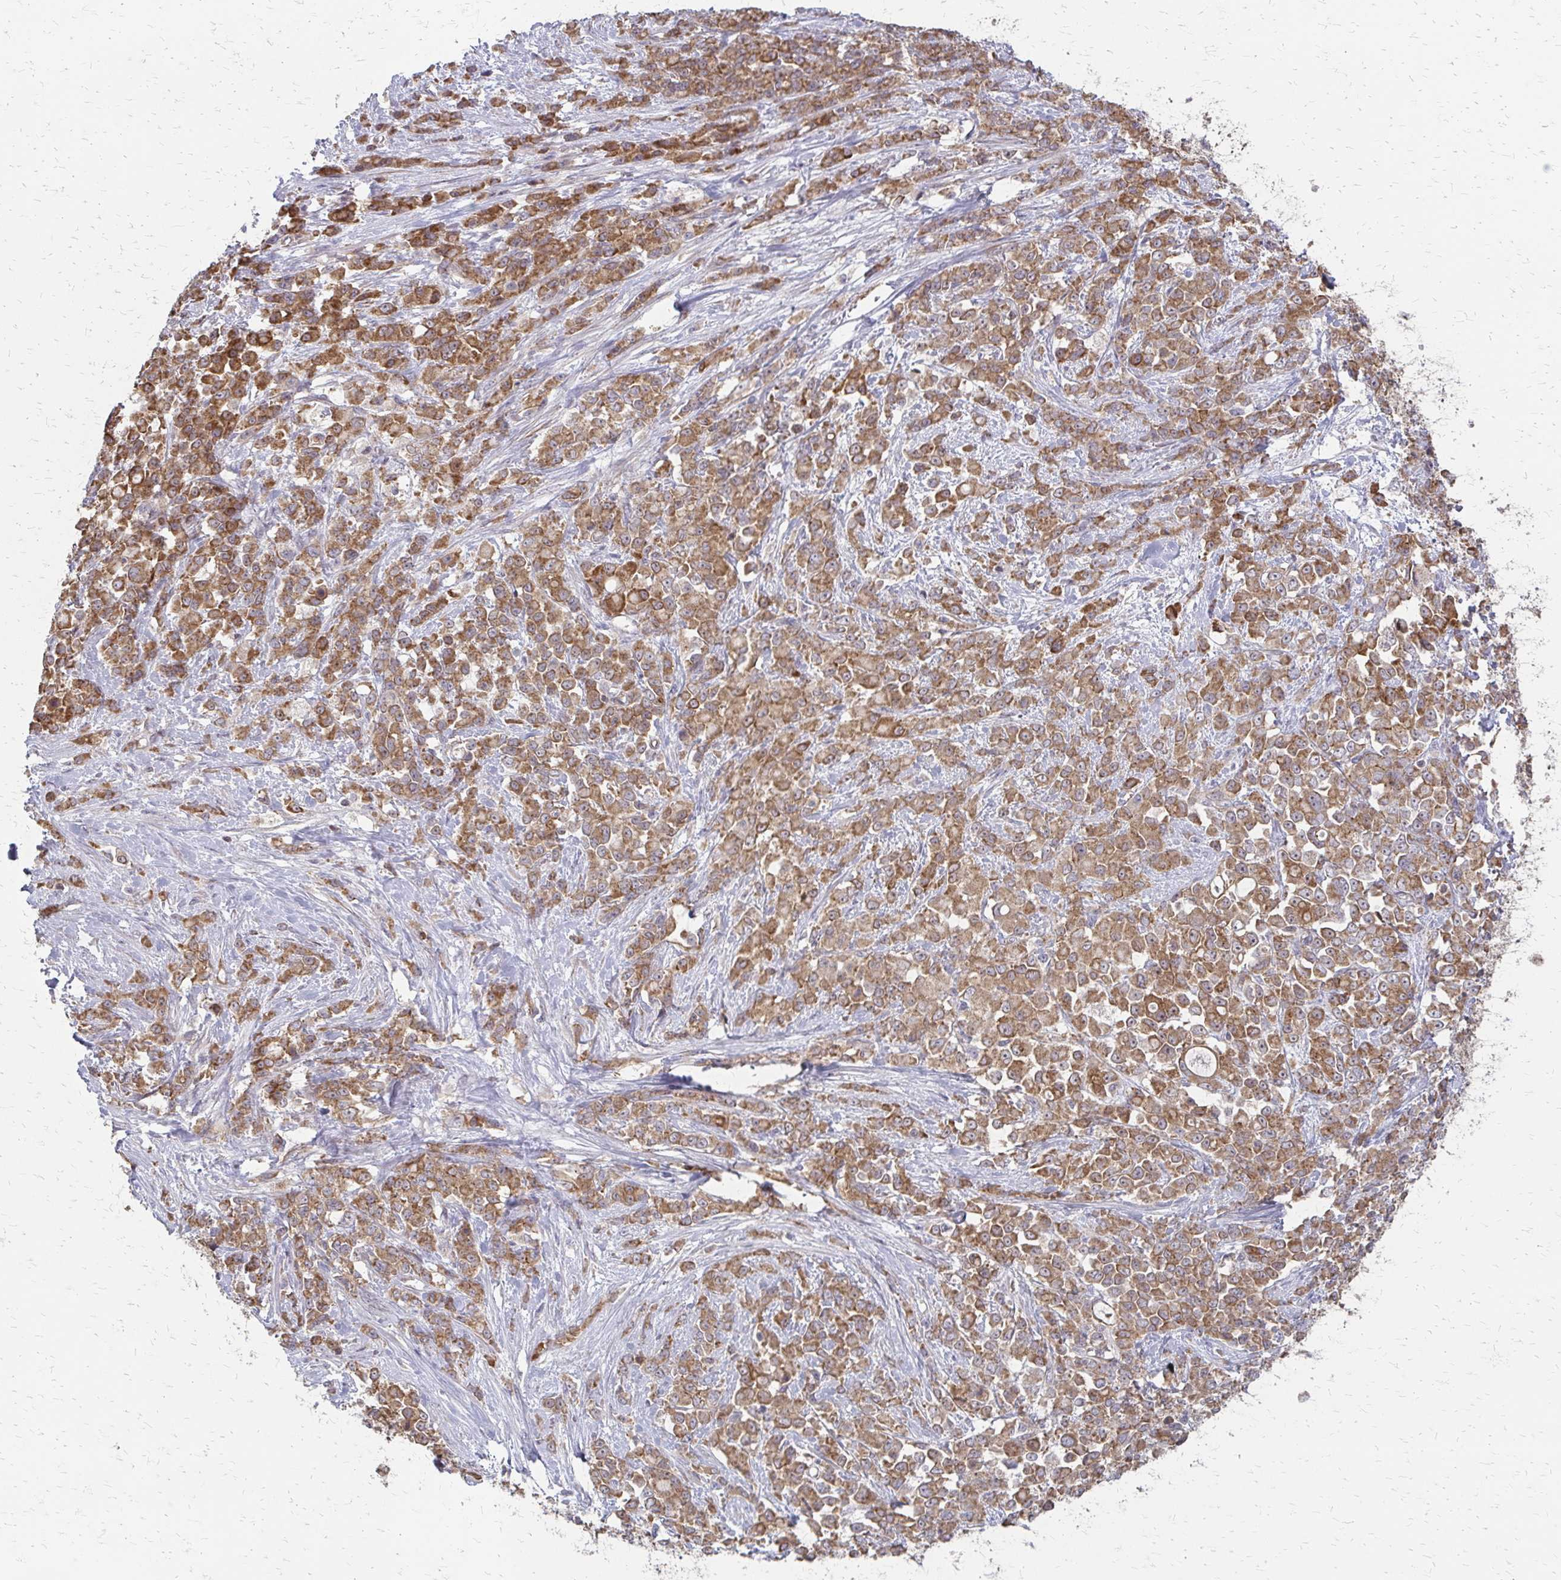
{"staining": {"intensity": "moderate", "quantity": ">75%", "location": "cytoplasmic/membranous"}, "tissue": "stomach cancer", "cell_type": "Tumor cells", "image_type": "cancer", "snomed": [{"axis": "morphology", "description": "Adenocarcinoma, NOS"}, {"axis": "topography", "description": "Stomach"}], "caption": "A micrograph of human stomach cancer (adenocarcinoma) stained for a protein exhibits moderate cytoplasmic/membranous brown staining in tumor cells.", "gene": "ZNF383", "patient": {"sex": "female", "age": 76}}